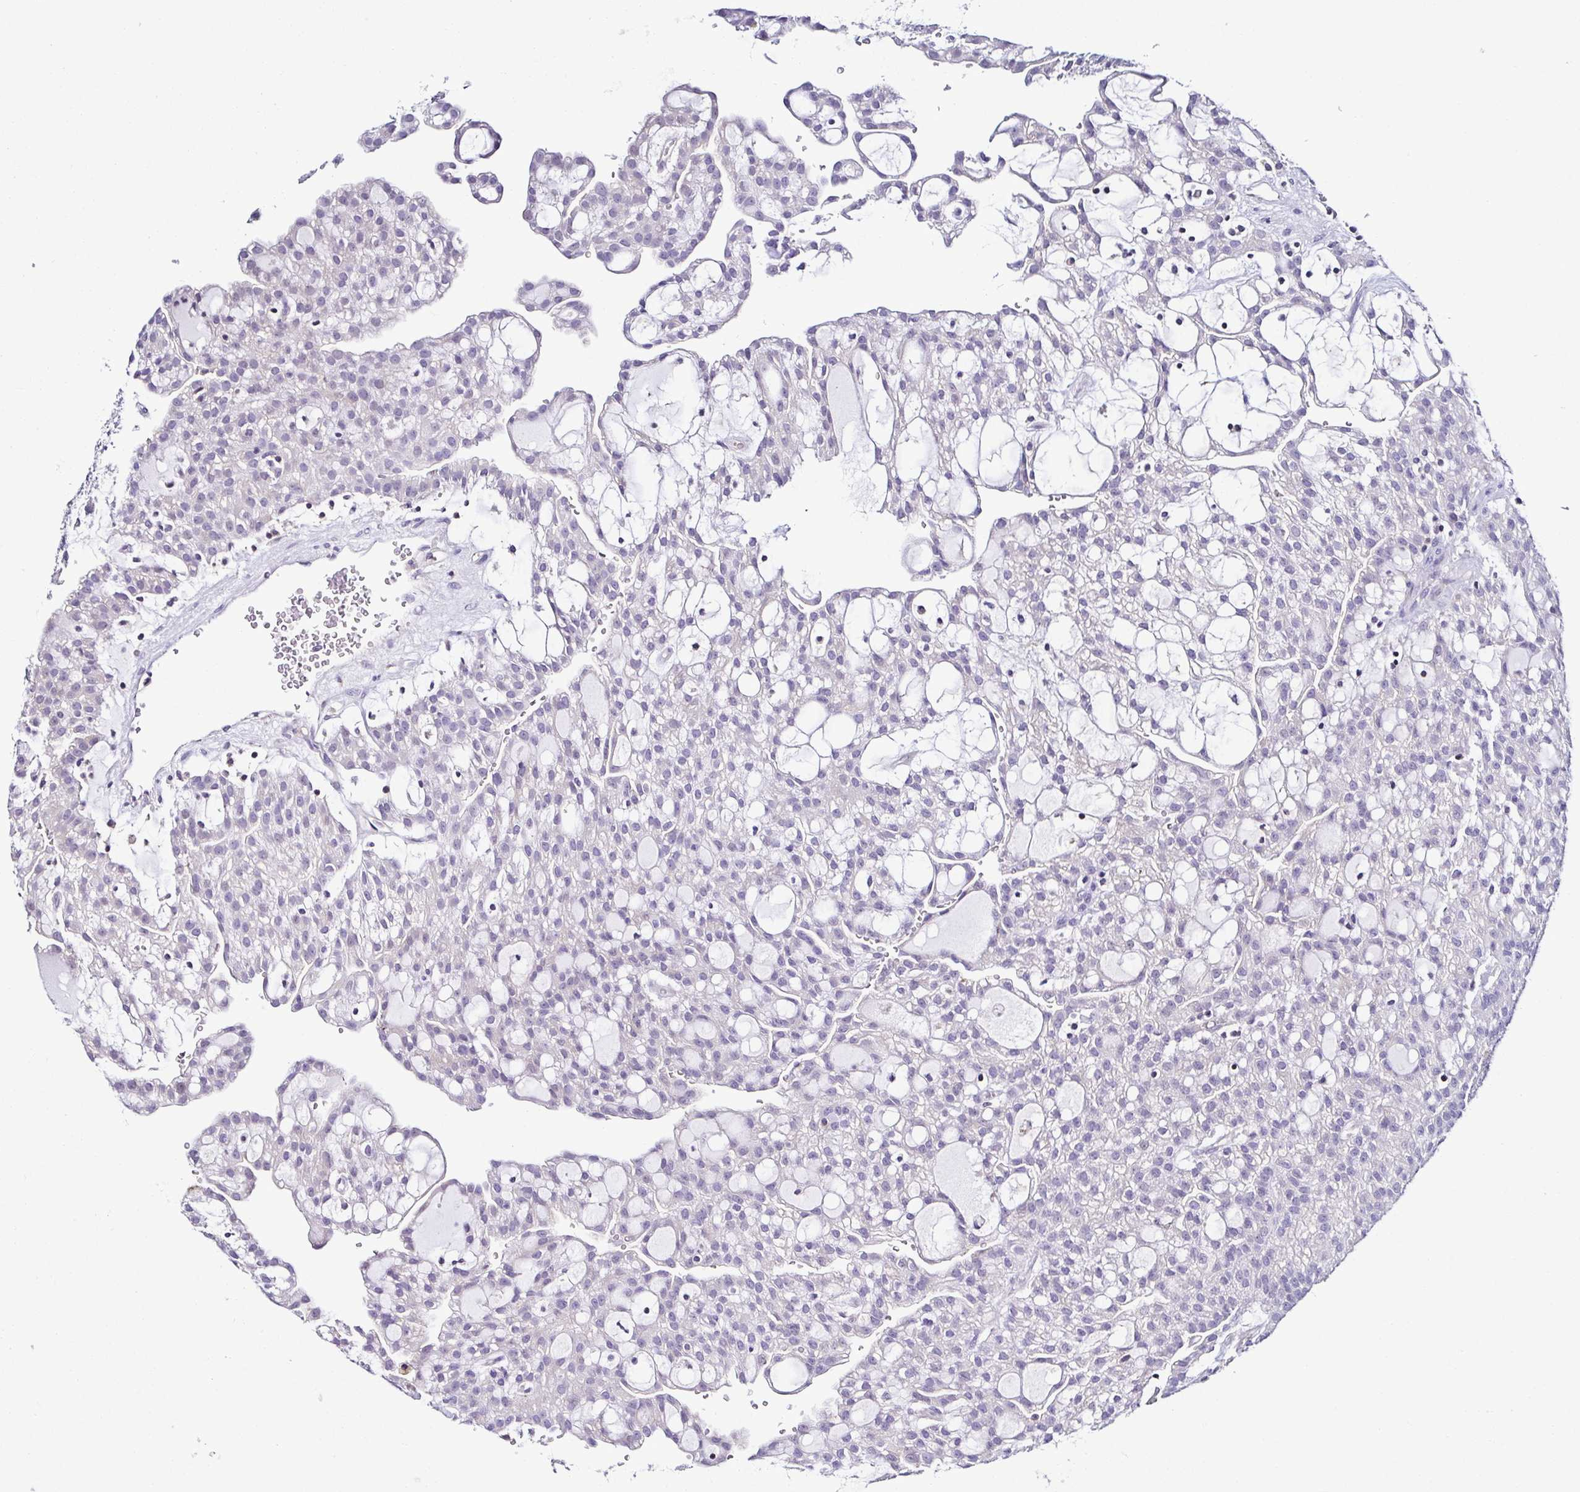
{"staining": {"intensity": "negative", "quantity": "none", "location": "none"}, "tissue": "renal cancer", "cell_type": "Tumor cells", "image_type": "cancer", "snomed": [{"axis": "morphology", "description": "Adenocarcinoma, NOS"}, {"axis": "topography", "description": "Kidney"}], "caption": "Immunohistochemistry of renal cancer demonstrates no staining in tumor cells. (DAB (3,3'-diaminobenzidine) immunohistochemistry, high magnification).", "gene": "TNNT2", "patient": {"sex": "male", "age": 63}}